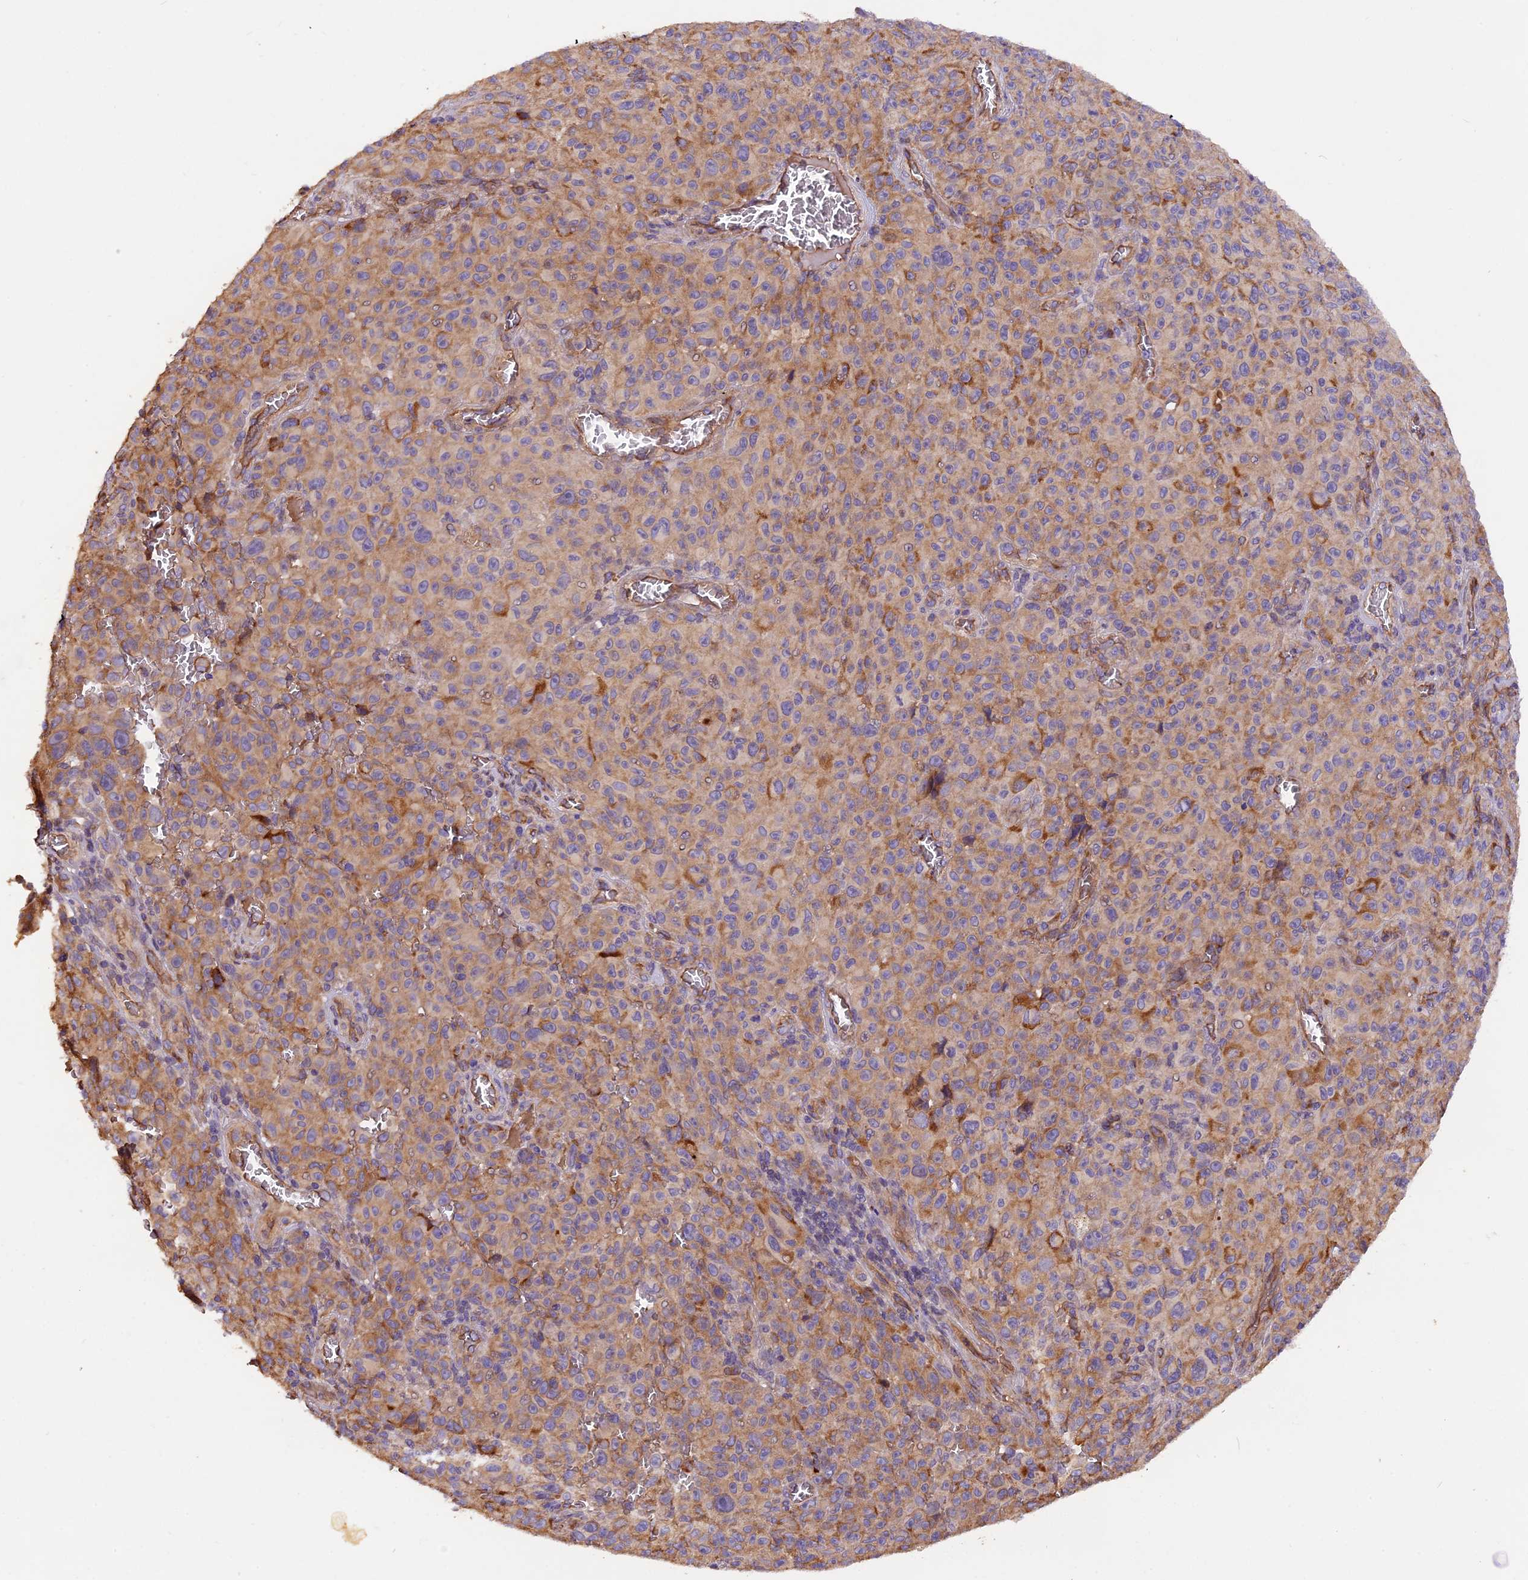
{"staining": {"intensity": "weak", "quantity": "25%-75%", "location": "cytoplasmic/membranous"}, "tissue": "melanoma", "cell_type": "Tumor cells", "image_type": "cancer", "snomed": [{"axis": "morphology", "description": "Malignant melanoma, NOS"}, {"axis": "topography", "description": "Skin"}], "caption": "Immunohistochemical staining of human melanoma exhibits low levels of weak cytoplasmic/membranous positivity in approximately 25%-75% of tumor cells. The staining was performed using DAB (3,3'-diaminobenzidine), with brown indicating positive protein expression. Nuclei are stained blue with hematoxylin.", "gene": "ERMARD", "patient": {"sex": "female", "age": 82}}